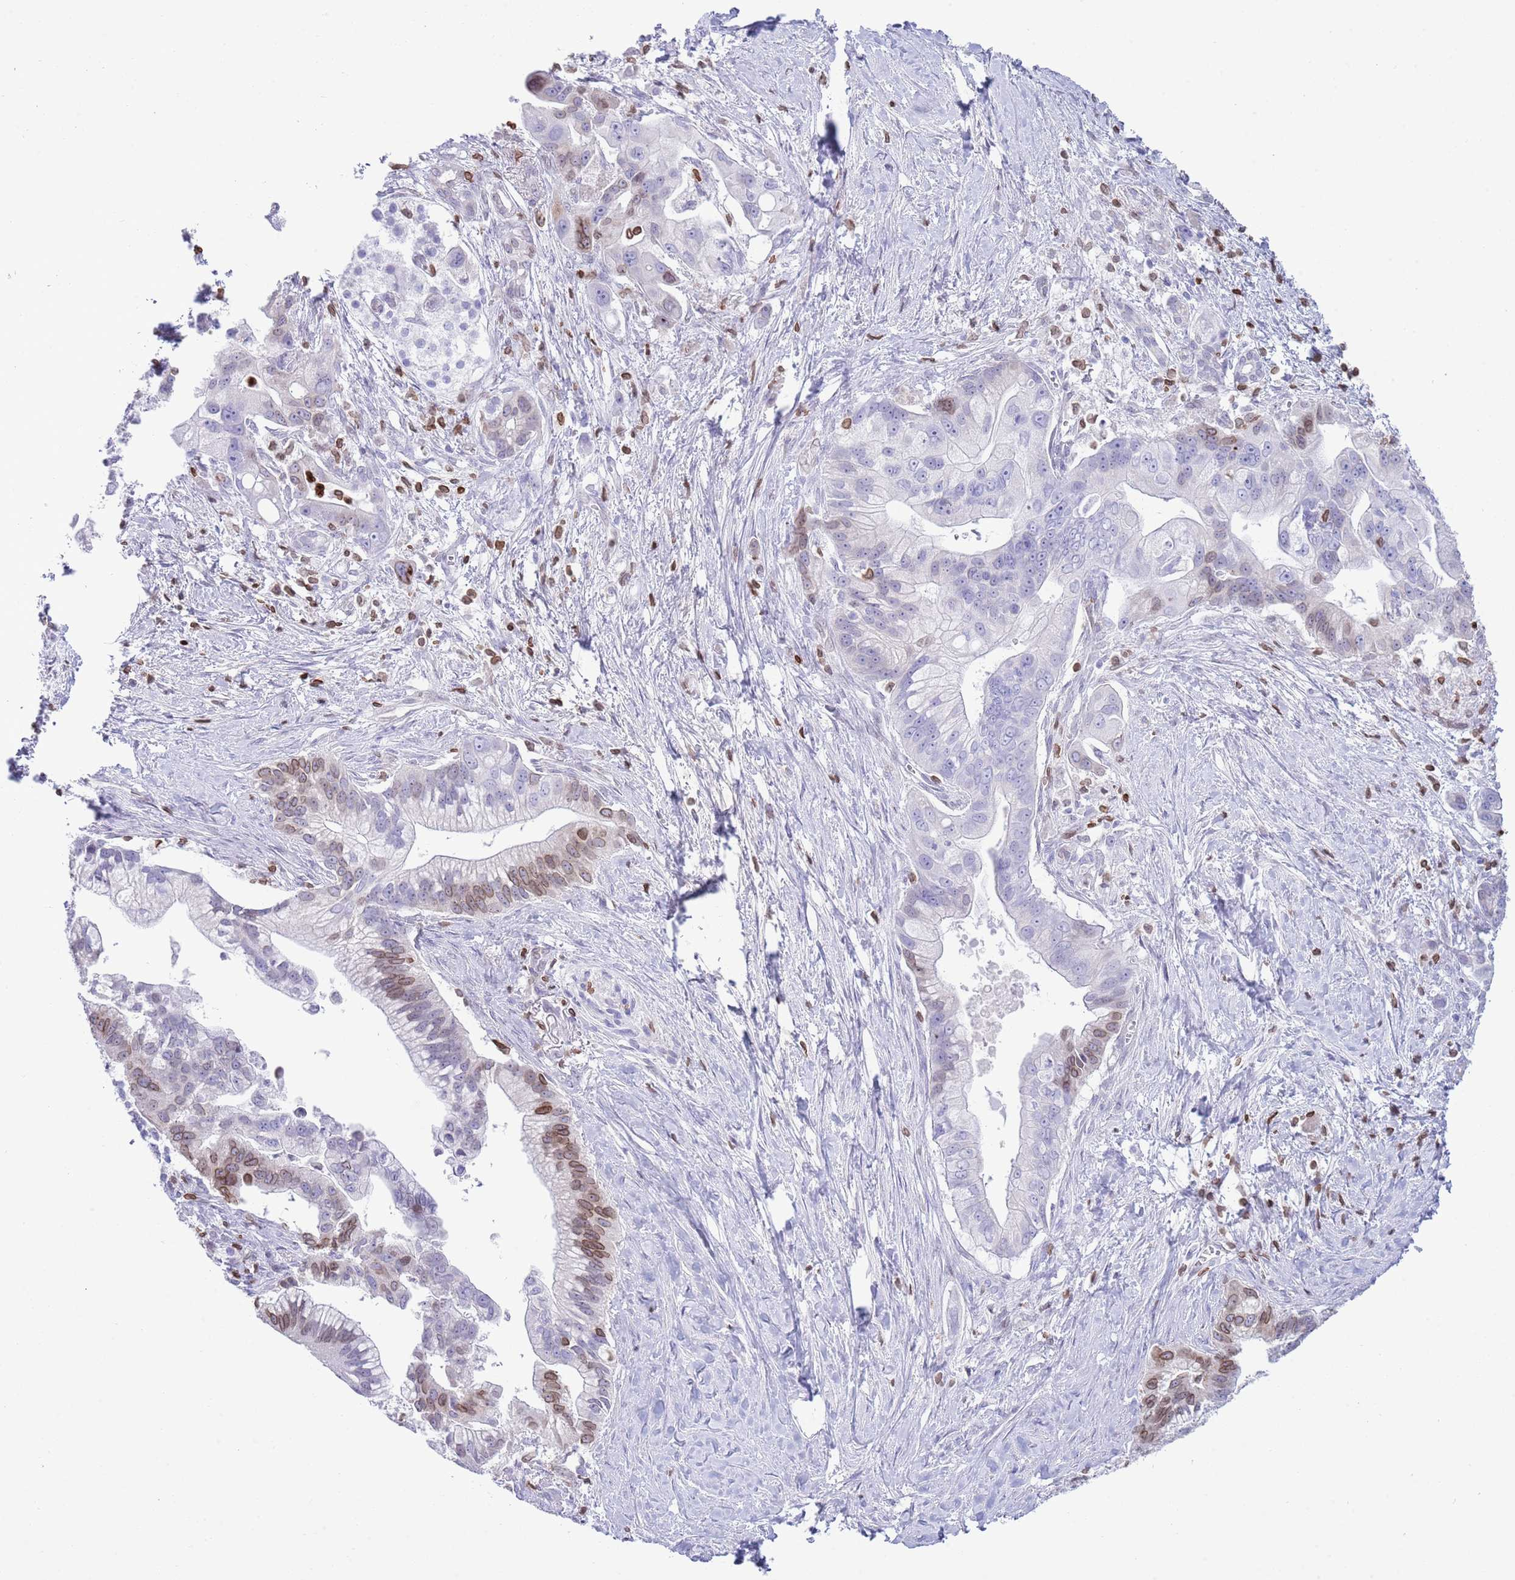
{"staining": {"intensity": "moderate", "quantity": "<25%", "location": "cytoplasmic/membranous,nuclear"}, "tissue": "pancreatic cancer", "cell_type": "Tumor cells", "image_type": "cancer", "snomed": [{"axis": "morphology", "description": "Adenocarcinoma, NOS"}, {"axis": "topography", "description": "Pancreas"}], "caption": "This image shows pancreatic adenocarcinoma stained with immunohistochemistry to label a protein in brown. The cytoplasmic/membranous and nuclear of tumor cells show moderate positivity for the protein. Nuclei are counter-stained blue.", "gene": "LBR", "patient": {"sex": "male", "age": 68}}